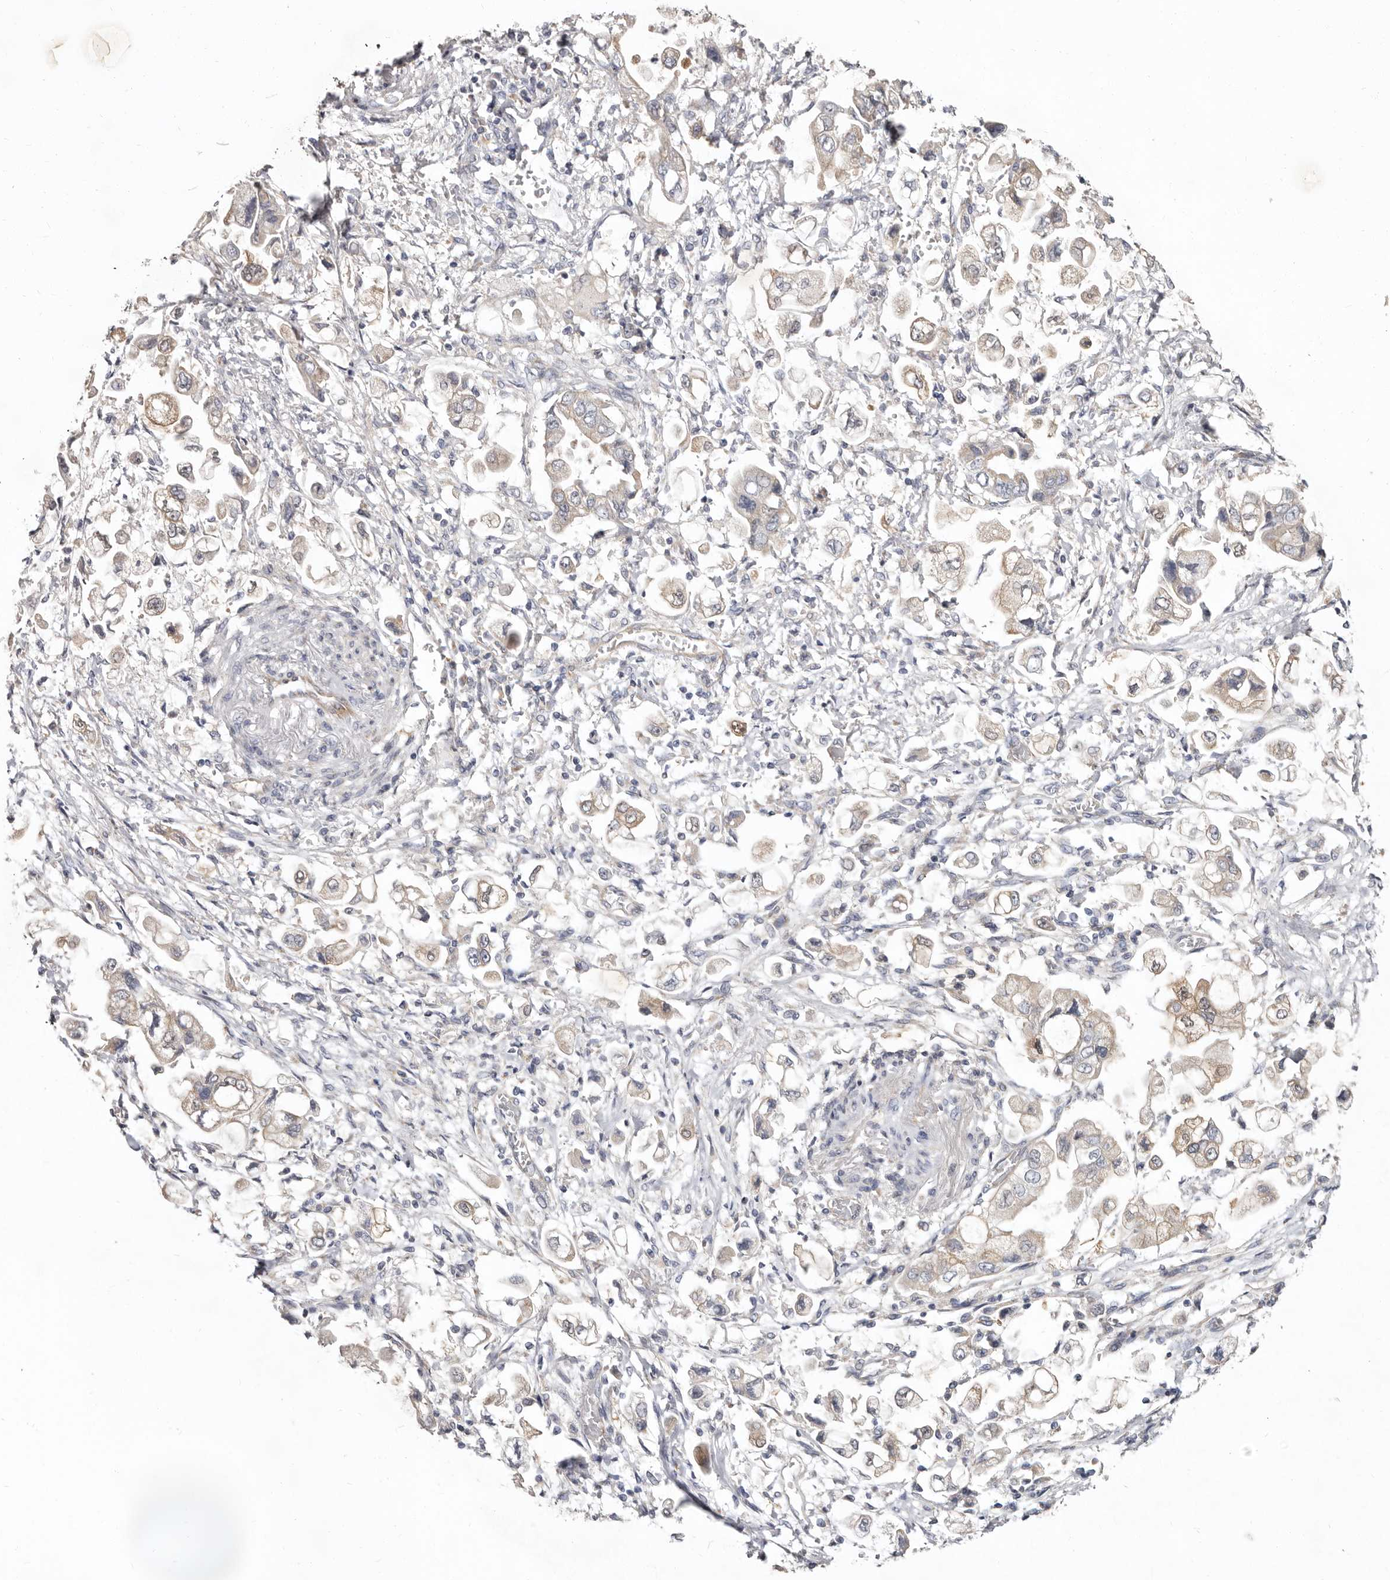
{"staining": {"intensity": "weak", "quantity": ">75%", "location": "cytoplasmic/membranous"}, "tissue": "stomach cancer", "cell_type": "Tumor cells", "image_type": "cancer", "snomed": [{"axis": "morphology", "description": "Adenocarcinoma, NOS"}, {"axis": "topography", "description": "Stomach"}], "caption": "The immunohistochemical stain highlights weak cytoplasmic/membranous positivity in tumor cells of stomach cancer tissue.", "gene": "FMO2", "patient": {"sex": "male", "age": 62}}